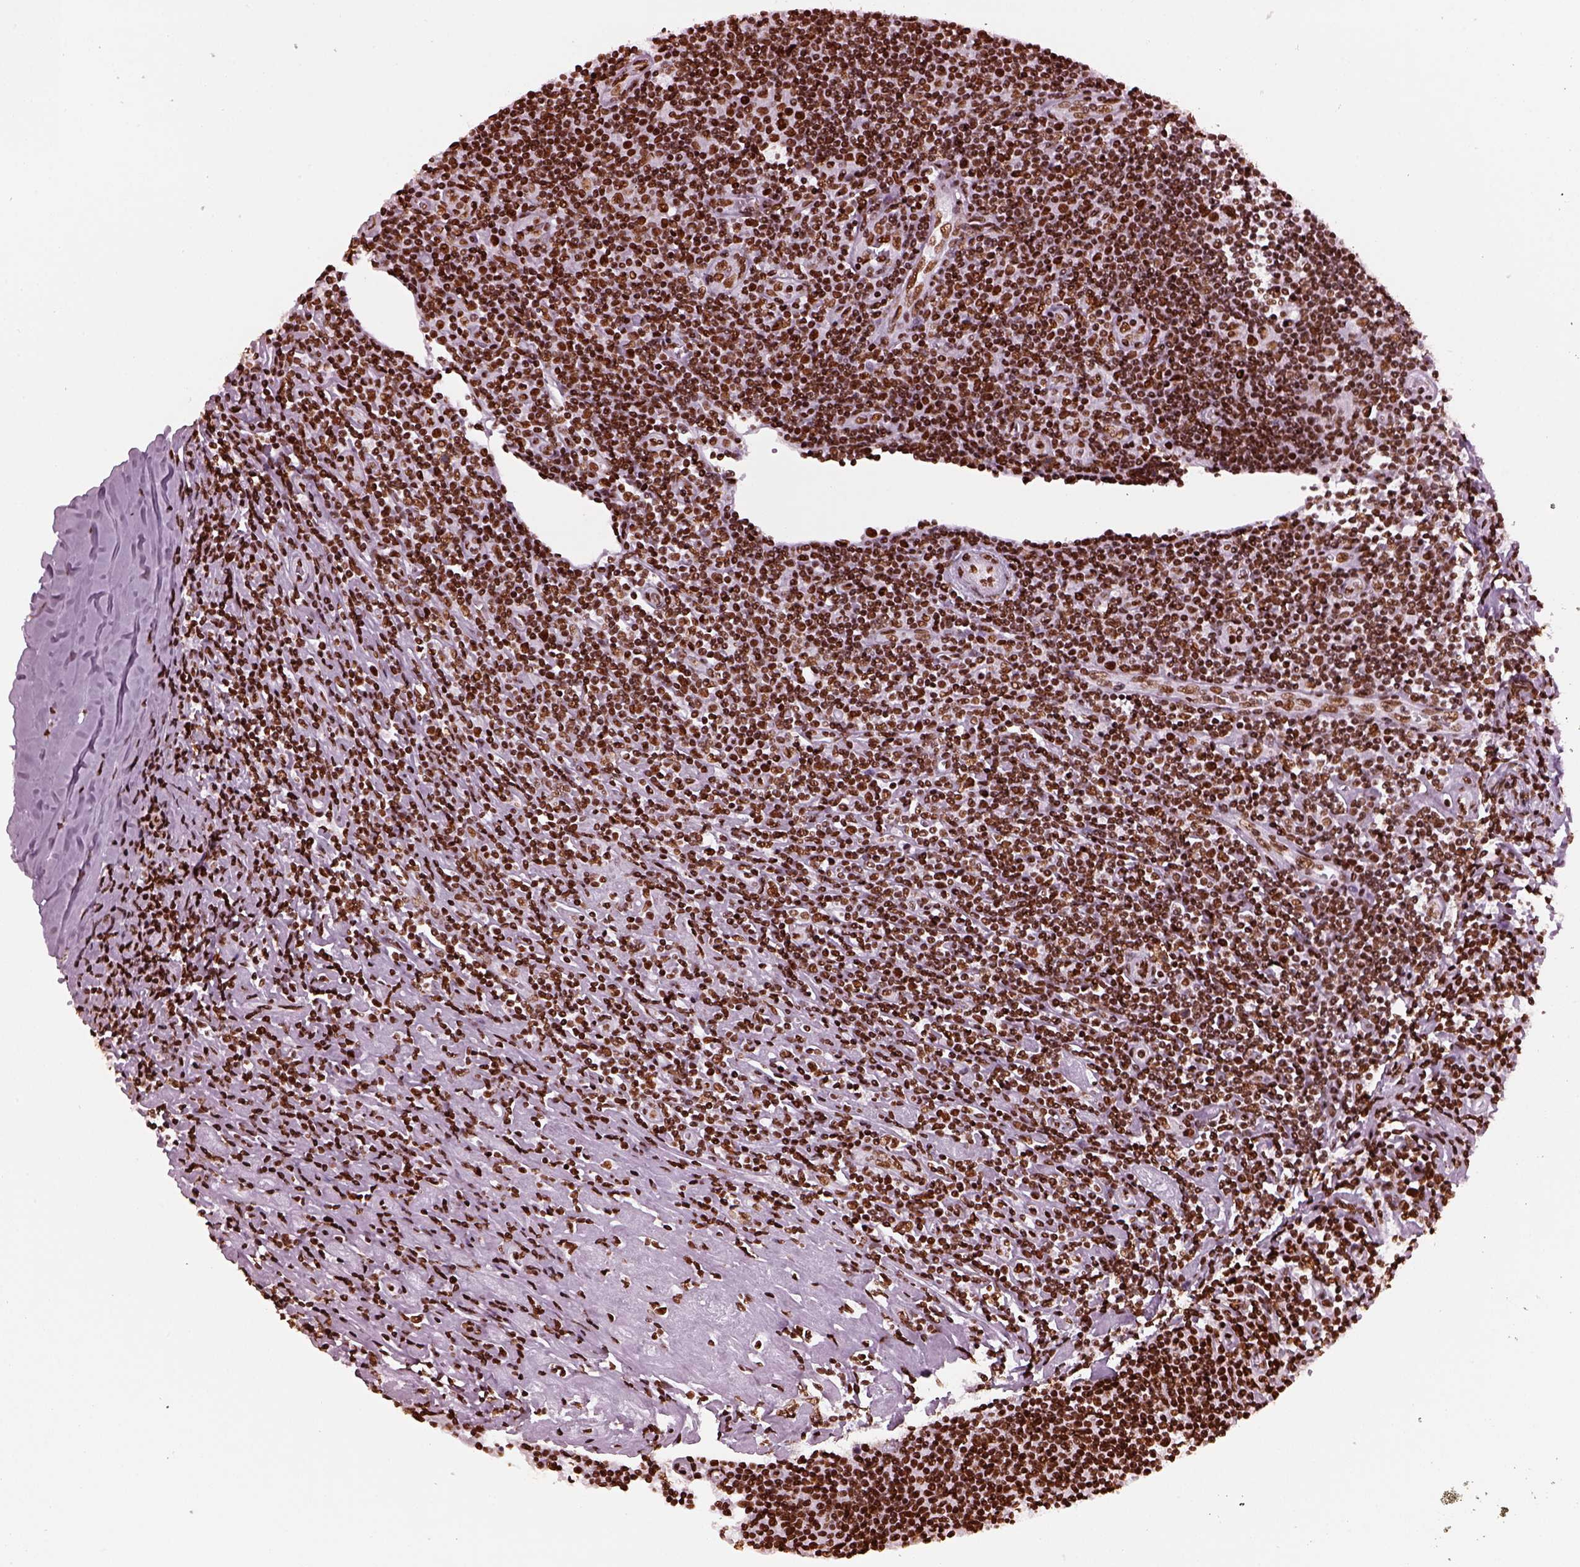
{"staining": {"intensity": "strong", "quantity": ">75%", "location": "nuclear"}, "tissue": "lymphoma", "cell_type": "Tumor cells", "image_type": "cancer", "snomed": [{"axis": "morphology", "description": "Hodgkin's disease, NOS"}, {"axis": "topography", "description": "Lymph node"}], "caption": "A high-resolution histopathology image shows immunohistochemistry (IHC) staining of lymphoma, which displays strong nuclear expression in about >75% of tumor cells. The staining was performed using DAB (3,3'-diaminobenzidine) to visualize the protein expression in brown, while the nuclei were stained in blue with hematoxylin (Magnification: 20x).", "gene": "CBFA2T3", "patient": {"sex": "male", "age": 40}}